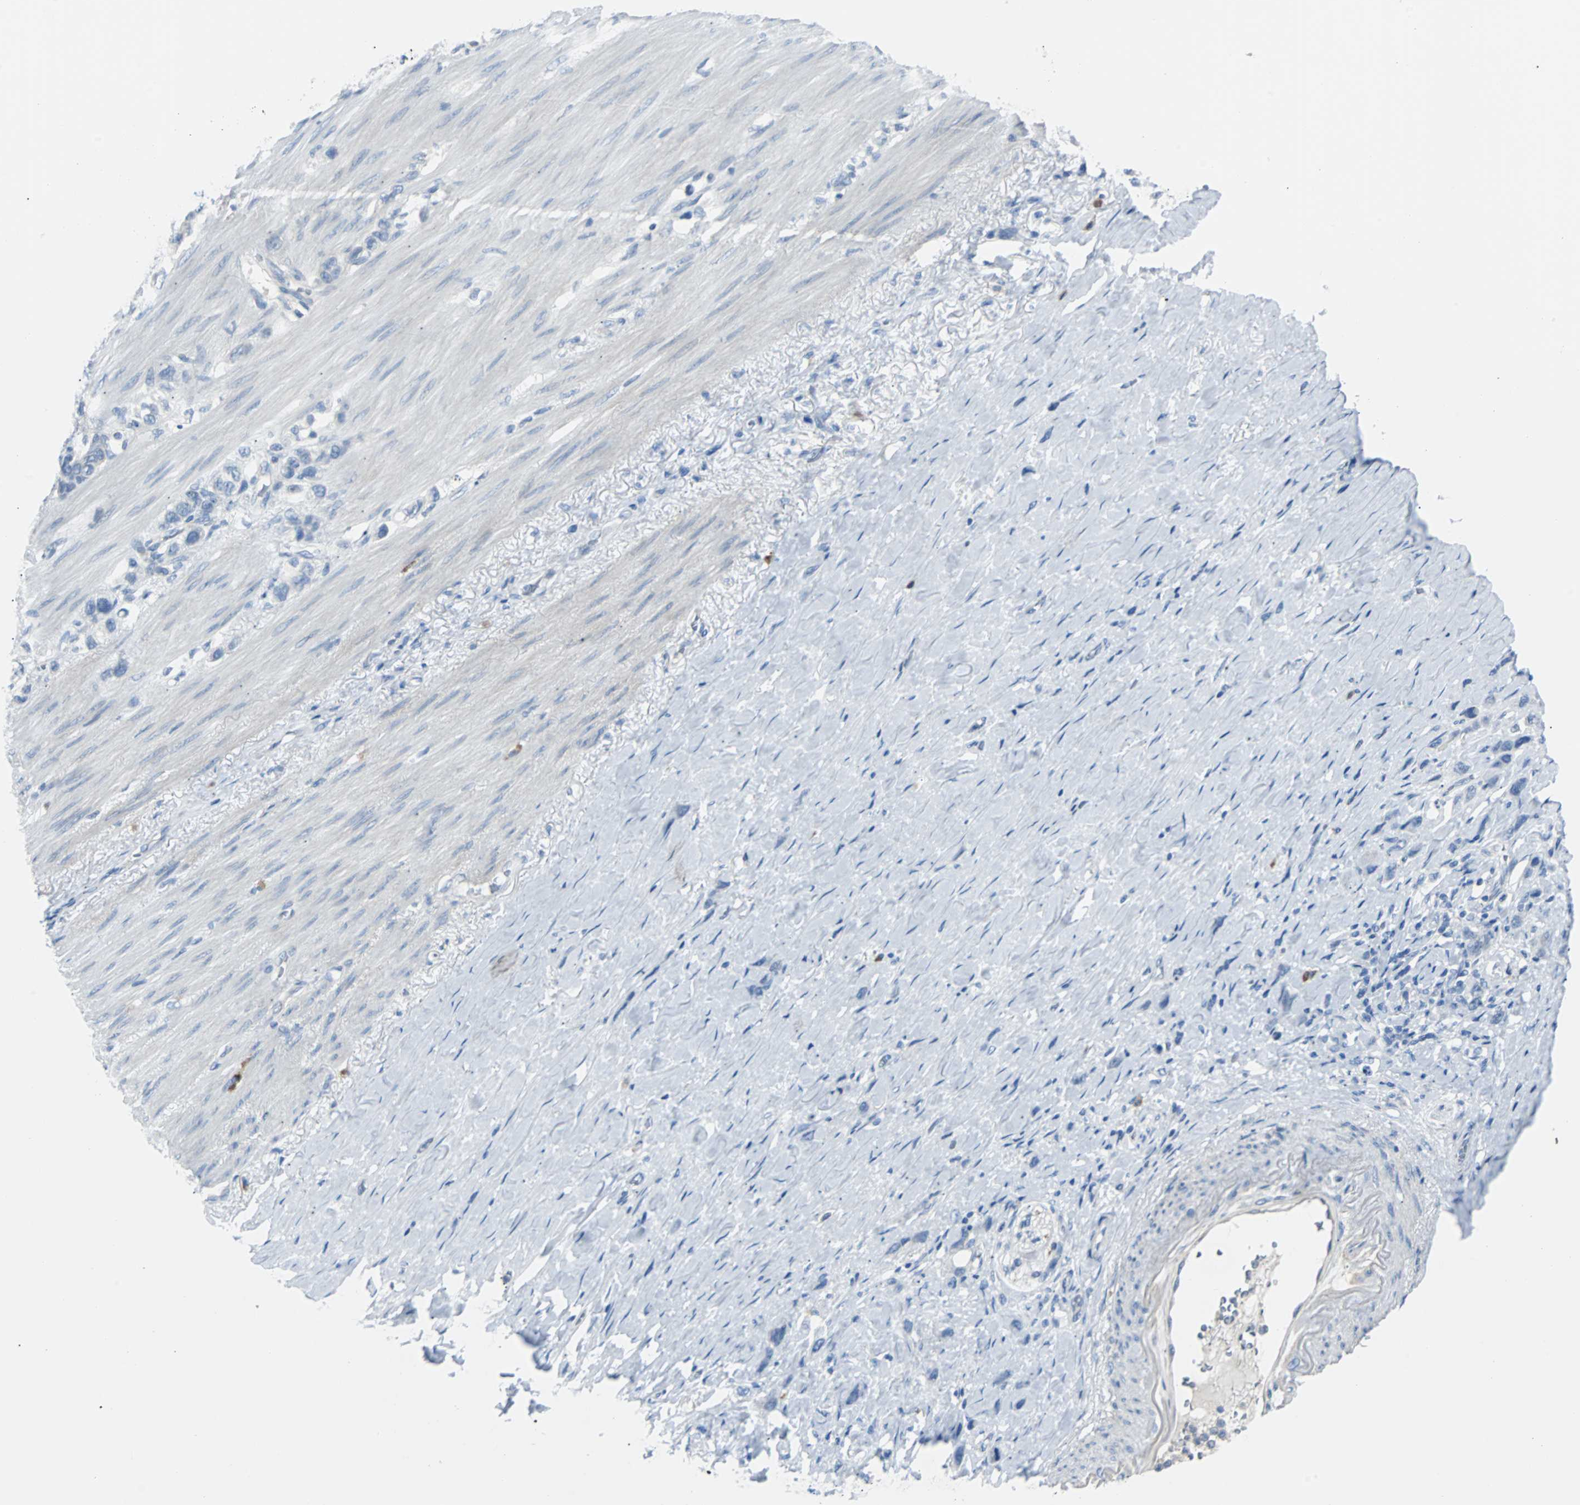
{"staining": {"intensity": "negative", "quantity": "none", "location": "none"}, "tissue": "stomach cancer", "cell_type": "Tumor cells", "image_type": "cancer", "snomed": [{"axis": "morphology", "description": "Normal tissue, NOS"}, {"axis": "morphology", "description": "Adenocarcinoma, NOS"}, {"axis": "morphology", "description": "Adenocarcinoma, High grade"}, {"axis": "topography", "description": "Stomach, upper"}, {"axis": "topography", "description": "Stomach"}], "caption": "DAB immunohistochemical staining of stomach cancer (adenocarcinoma) shows no significant expression in tumor cells.", "gene": "RASA1", "patient": {"sex": "female", "age": 65}}